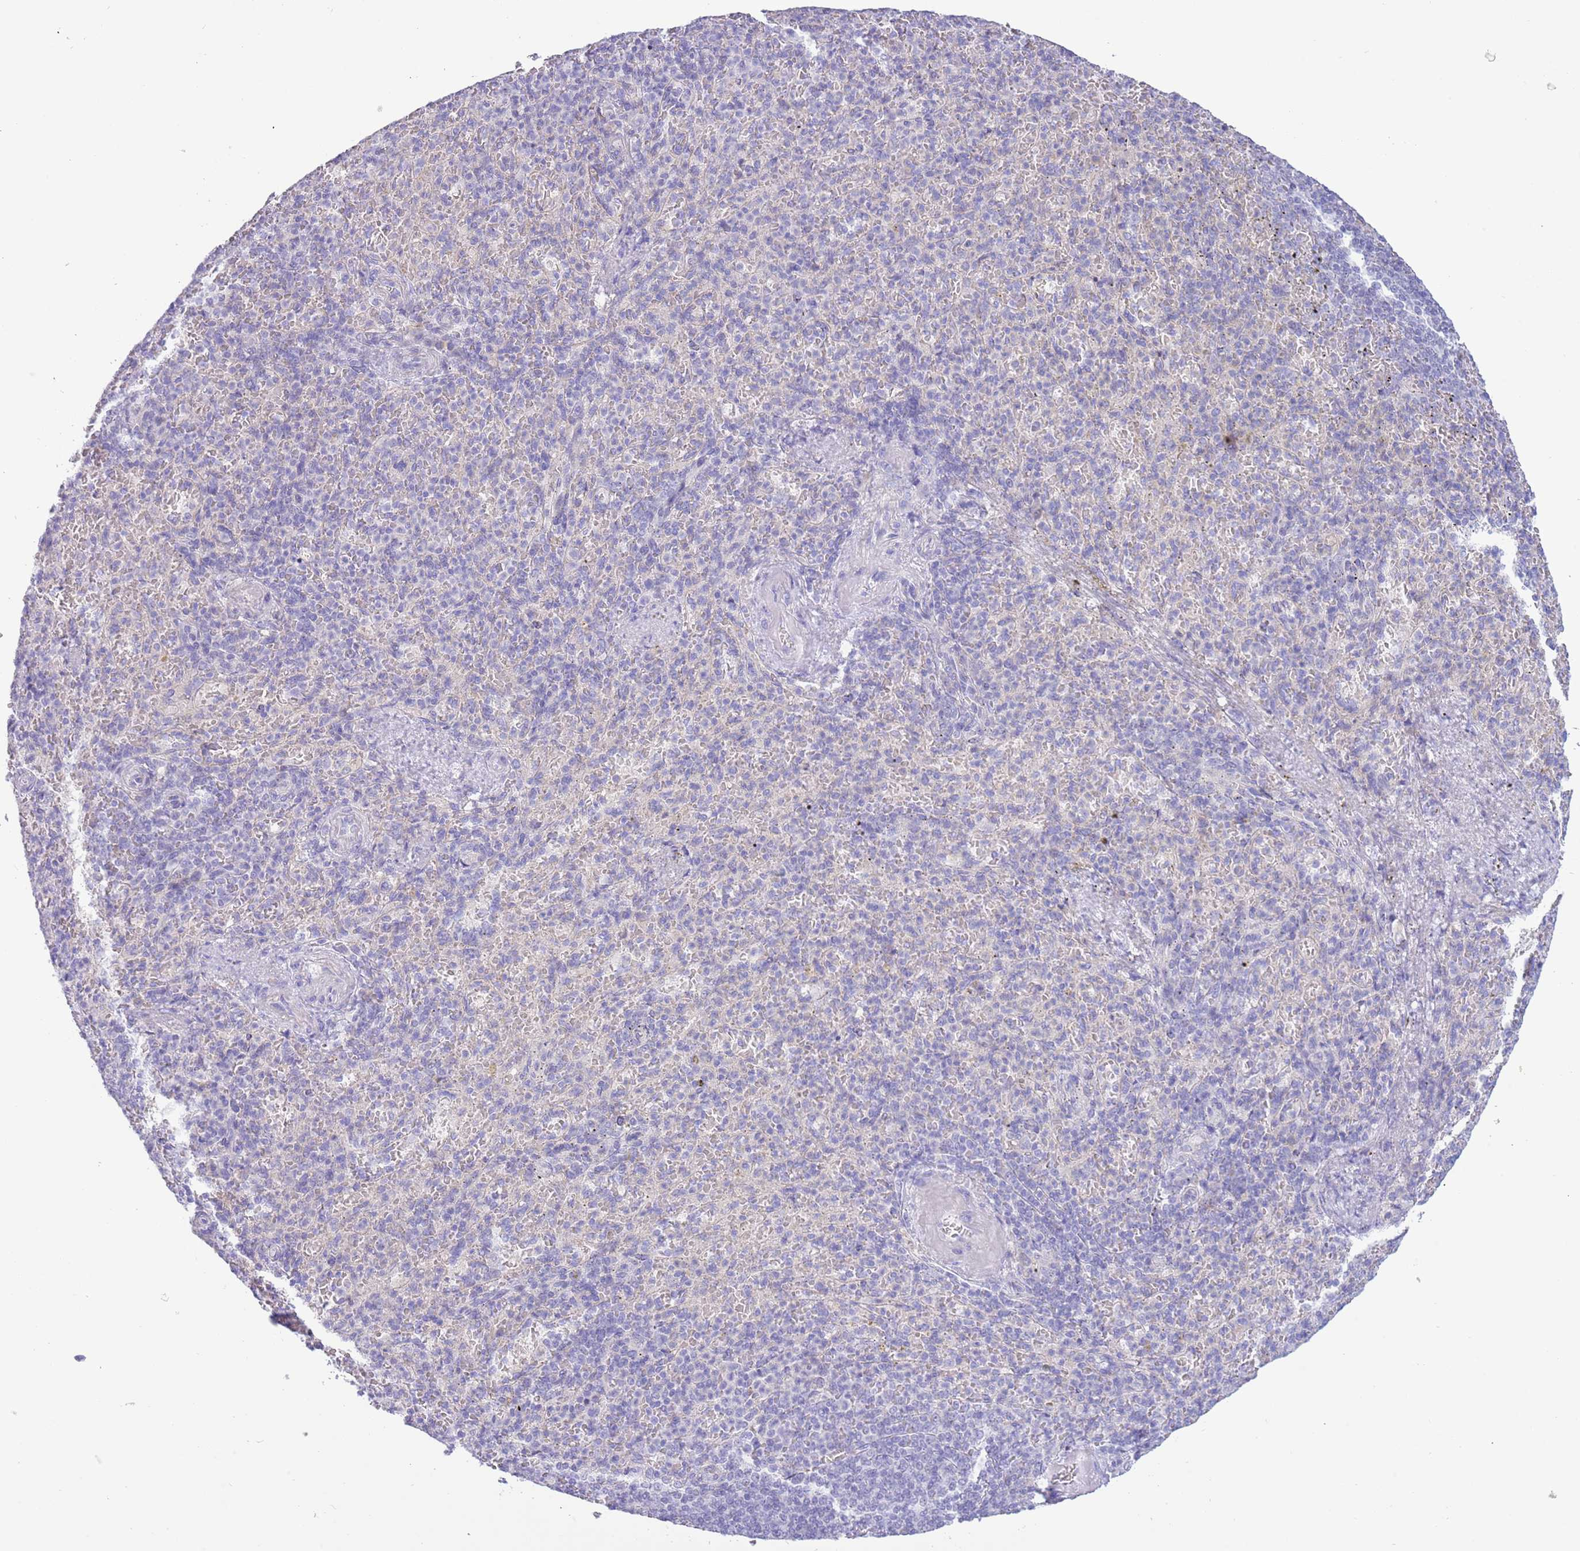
{"staining": {"intensity": "negative", "quantity": "none", "location": "none"}, "tissue": "spleen", "cell_type": "Cells in red pulp", "image_type": "normal", "snomed": [{"axis": "morphology", "description": "Normal tissue, NOS"}, {"axis": "topography", "description": "Spleen"}], "caption": "High power microscopy image of an immunohistochemistry image of normal spleen, revealing no significant expression in cells in red pulp. (Stains: DAB (3,3'-diaminobenzidine) immunohistochemistry (IHC) with hematoxylin counter stain, Microscopy: brightfield microscopy at high magnification).", "gene": "ACR", "patient": {"sex": "female", "age": 74}}